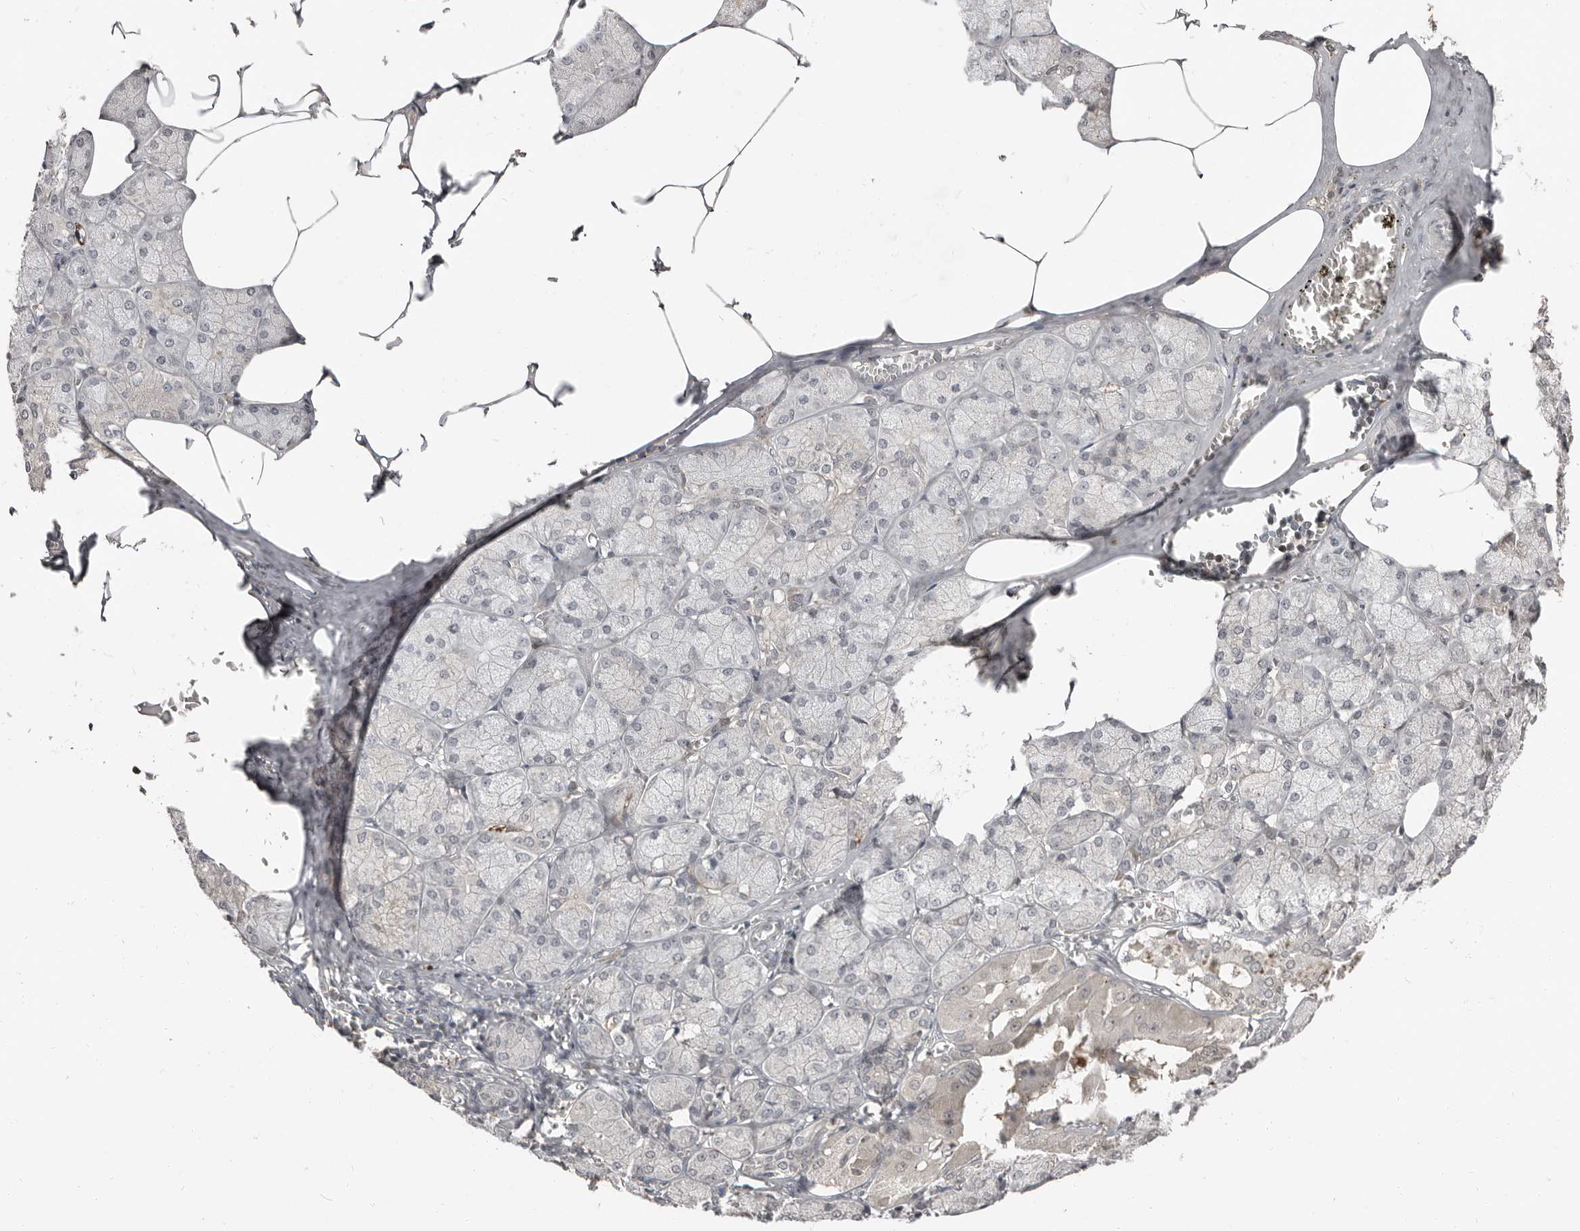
{"staining": {"intensity": "negative", "quantity": "none", "location": "none"}, "tissue": "salivary gland", "cell_type": "Glandular cells", "image_type": "normal", "snomed": [{"axis": "morphology", "description": "Normal tissue, NOS"}, {"axis": "topography", "description": "Salivary gland"}], "caption": "The immunohistochemistry micrograph has no significant positivity in glandular cells of salivary gland.", "gene": "APOL6", "patient": {"sex": "male", "age": 62}}